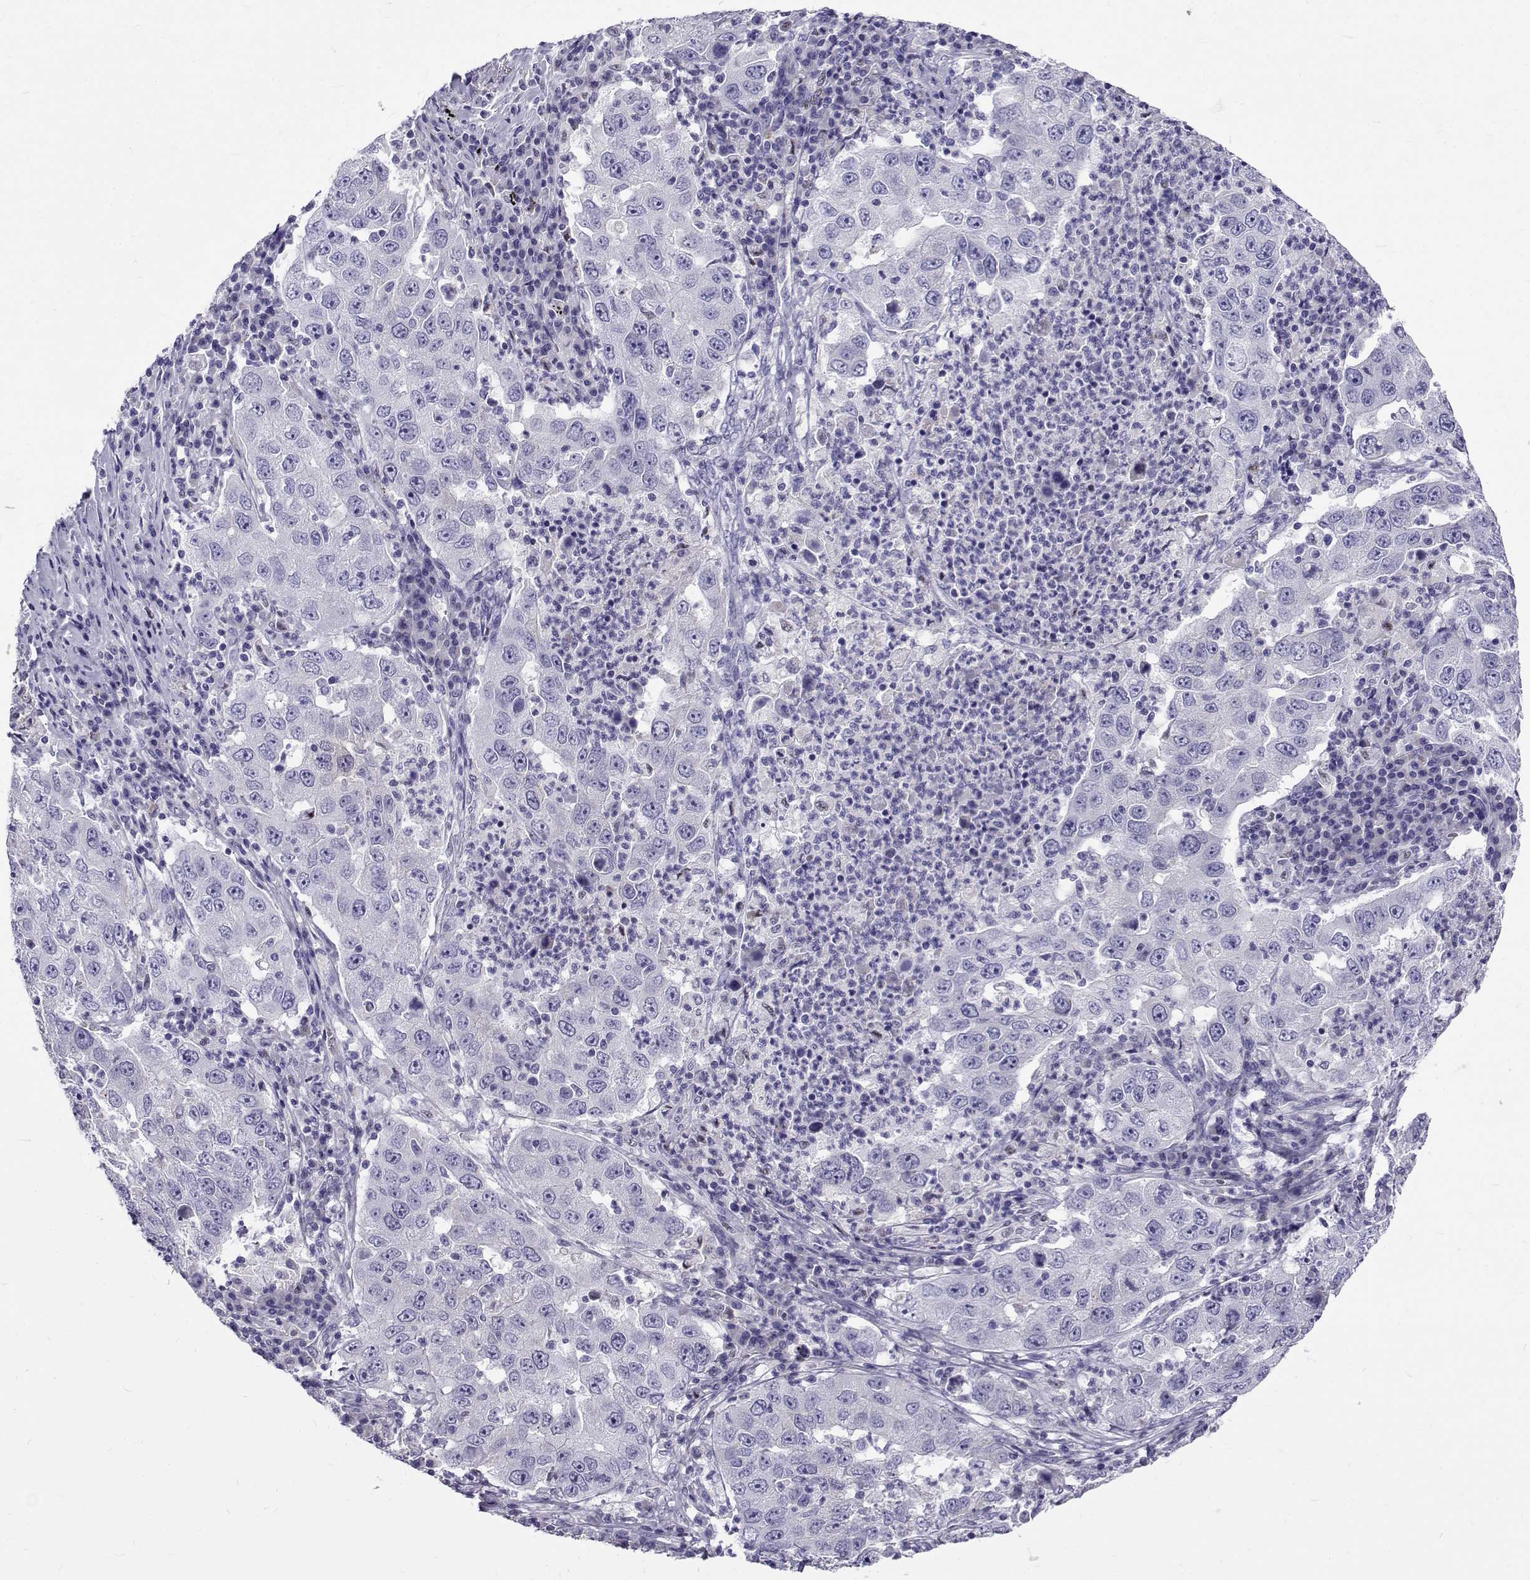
{"staining": {"intensity": "negative", "quantity": "none", "location": "none"}, "tissue": "lung cancer", "cell_type": "Tumor cells", "image_type": "cancer", "snomed": [{"axis": "morphology", "description": "Adenocarcinoma, NOS"}, {"axis": "topography", "description": "Lung"}], "caption": "The photomicrograph exhibits no staining of tumor cells in lung cancer.", "gene": "IGSF1", "patient": {"sex": "male", "age": 73}}